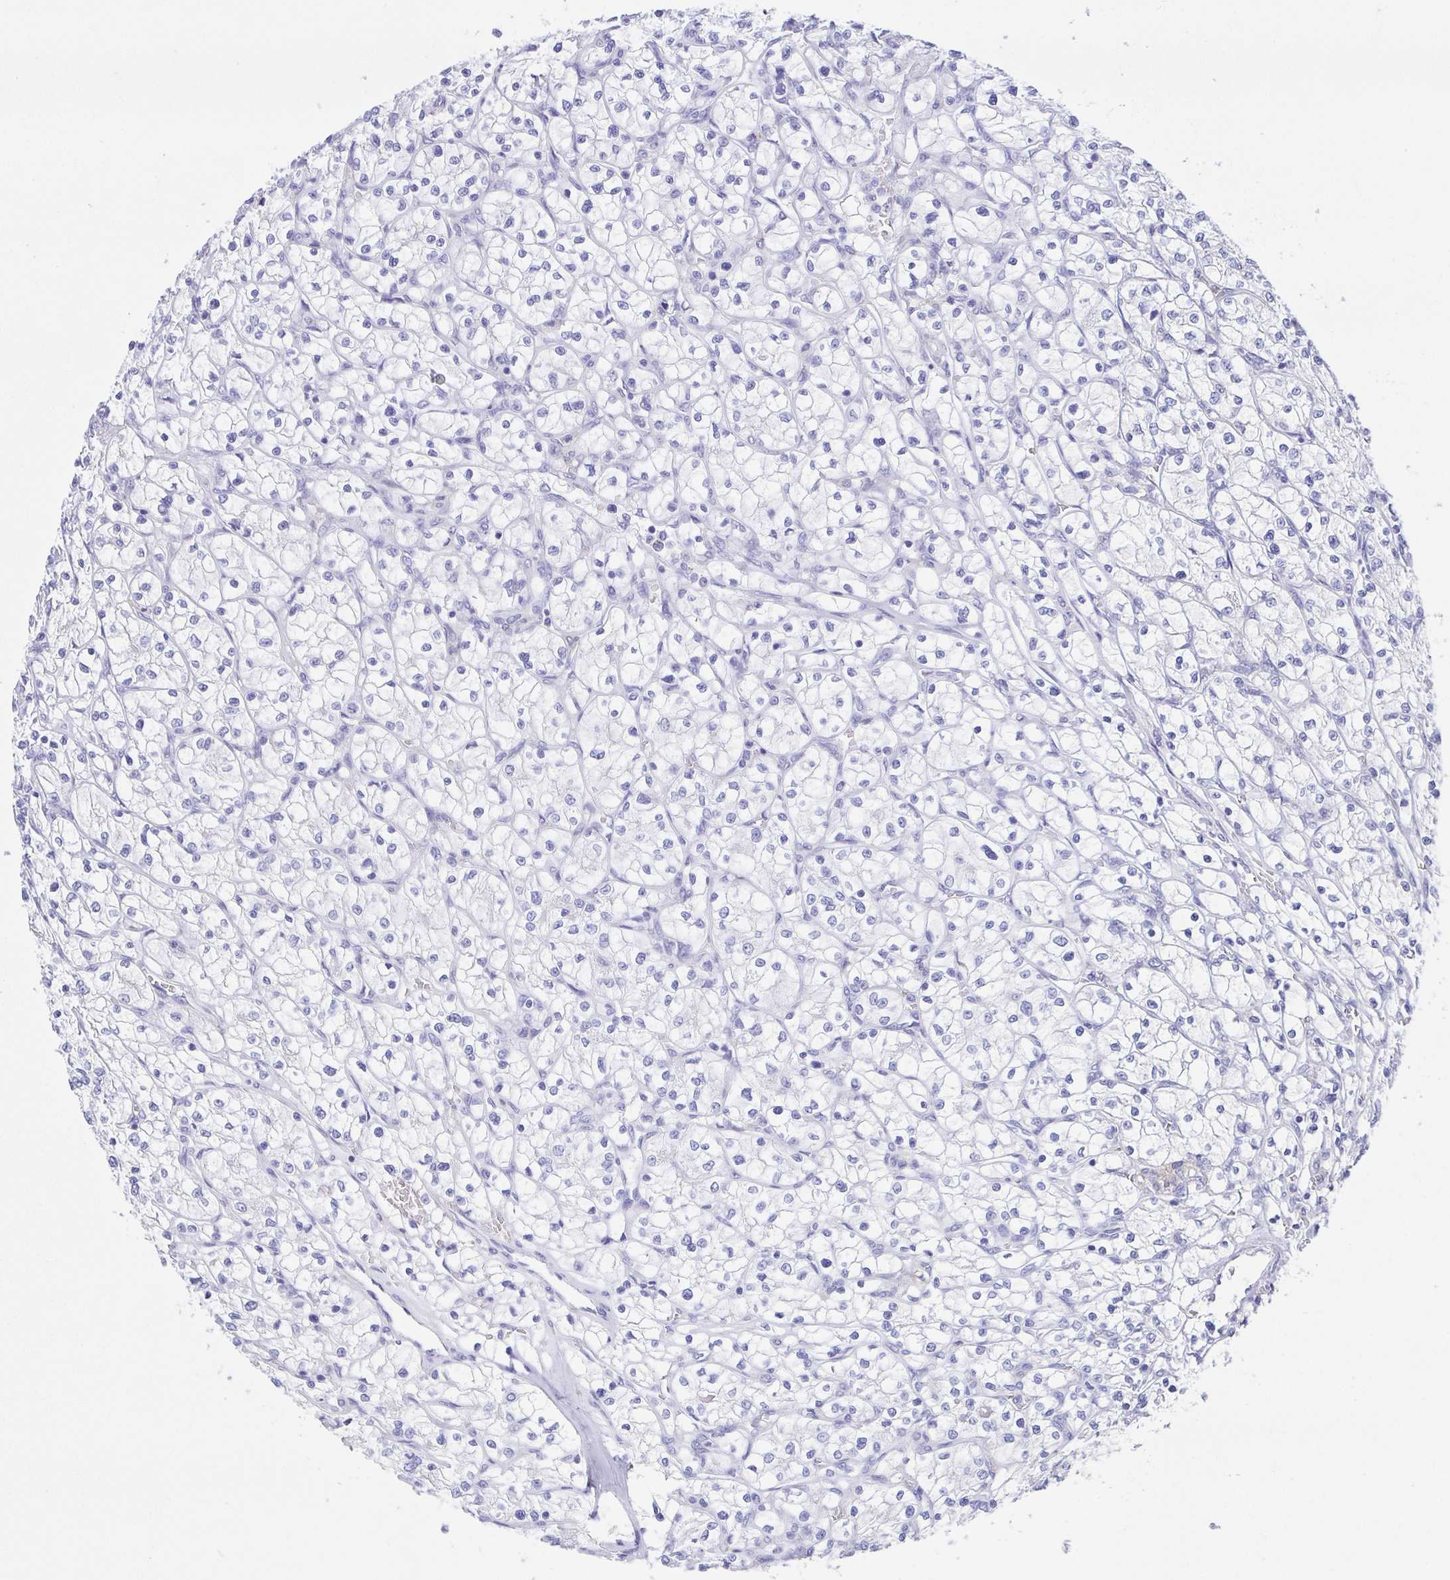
{"staining": {"intensity": "negative", "quantity": "none", "location": "none"}, "tissue": "renal cancer", "cell_type": "Tumor cells", "image_type": "cancer", "snomed": [{"axis": "morphology", "description": "Adenocarcinoma, NOS"}, {"axis": "topography", "description": "Kidney"}], "caption": "This is a histopathology image of IHC staining of adenocarcinoma (renal), which shows no positivity in tumor cells.", "gene": "SCG3", "patient": {"sex": "female", "age": 64}}